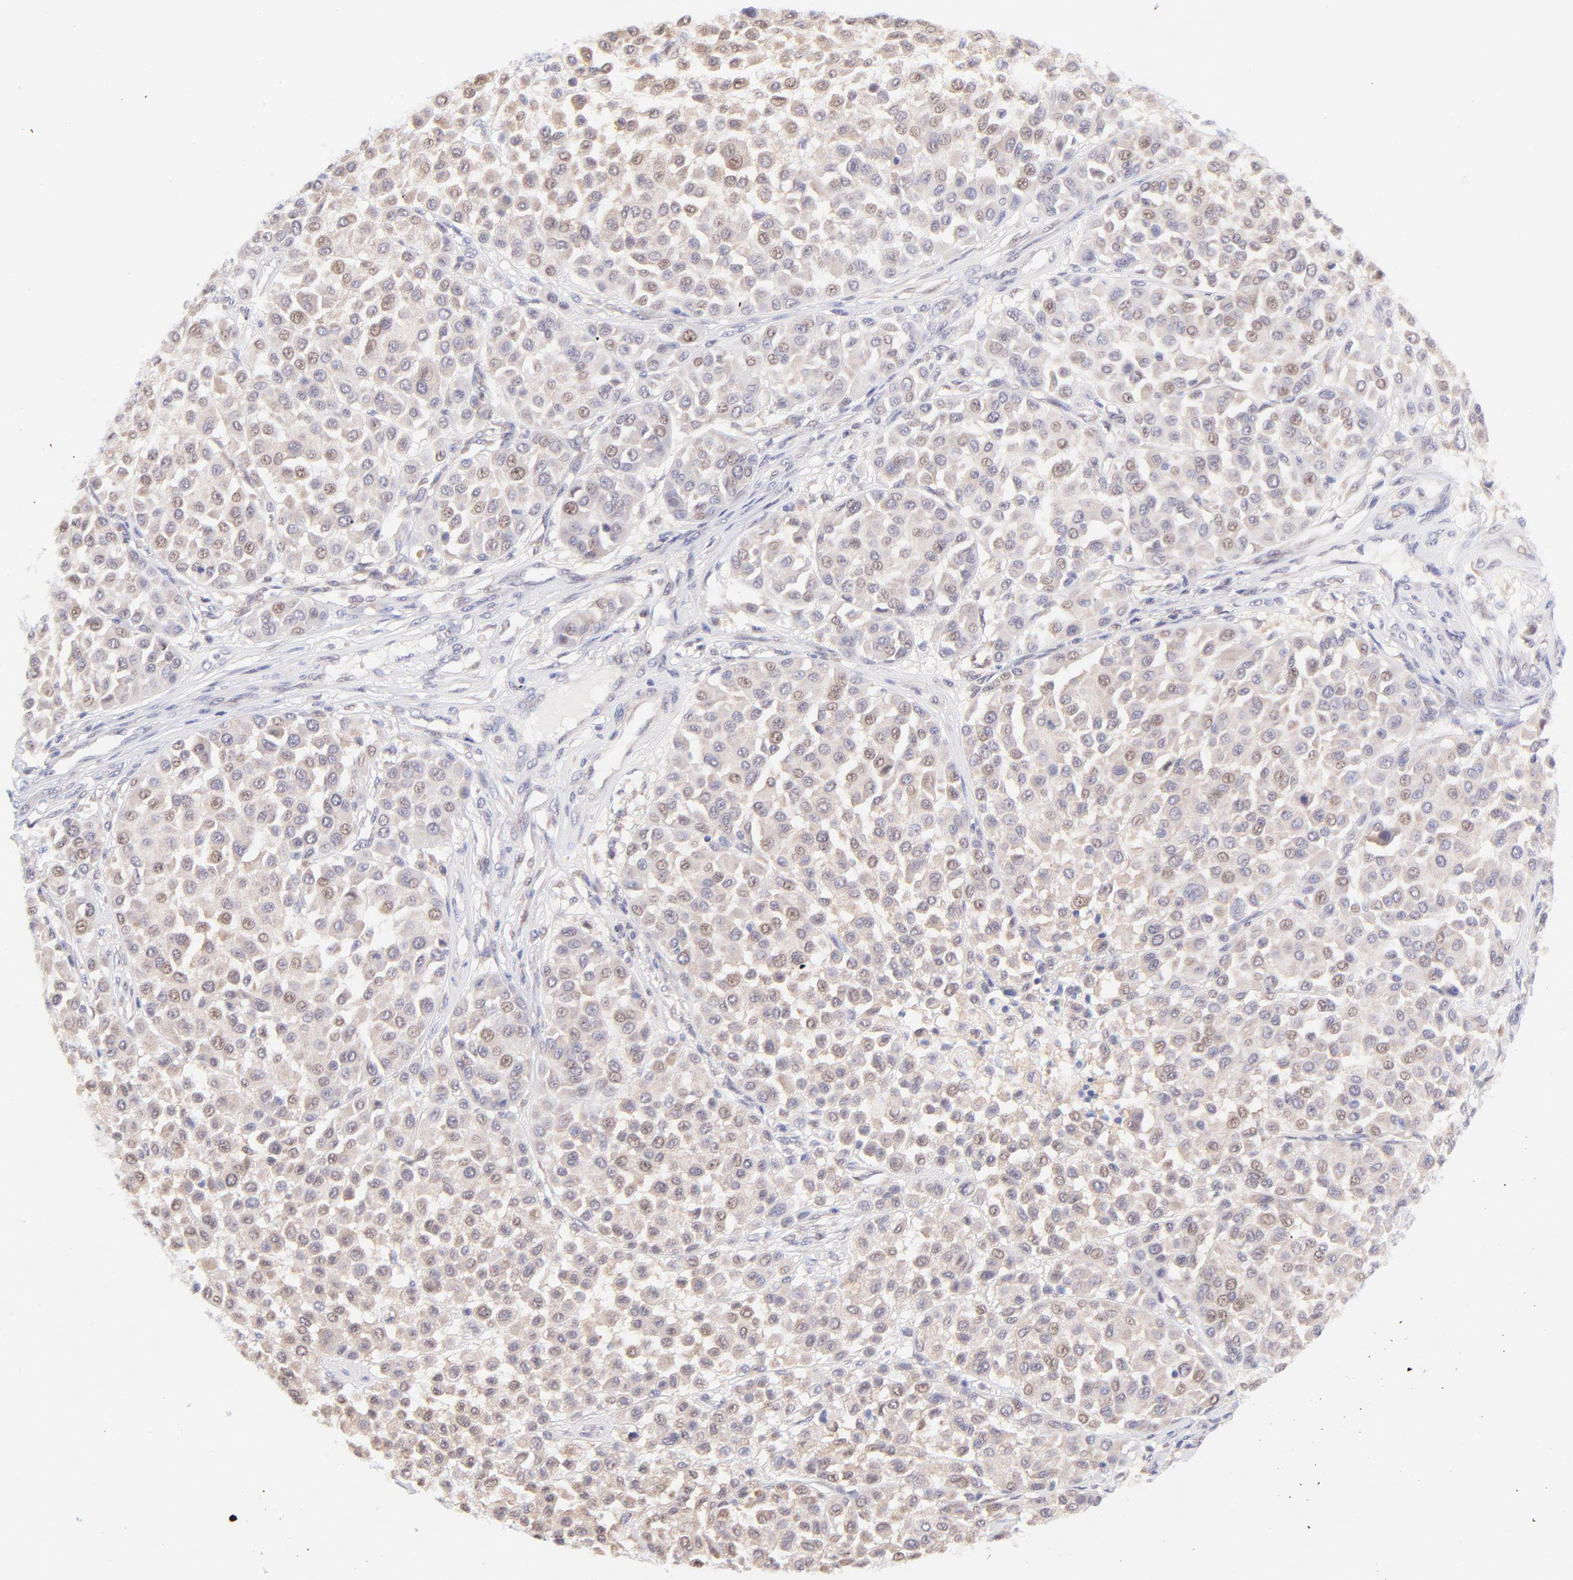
{"staining": {"intensity": "weak", "quantity": "25%-75%", "location": "nuclear"}, "tissue": "melanoma", "cell_type": "Tumor cells", "image_type": "cancer", "snomed": [{"axis": "morphology", "description": "Malignant melanoma, Metastatic site"}, {"axis": "topography", "description": "Soft tissue"}], "caption": "IHC micrograph of neoplastic tissue: human malignant melanoma (metastatic site) stained using IHC shows low levels of weak protein expression localized specifically in the nuclear of tumor cells, appearing as a nuclear brown color.", "gene": "PBDC1", "patient": {"sex": "male", "age": 41}}